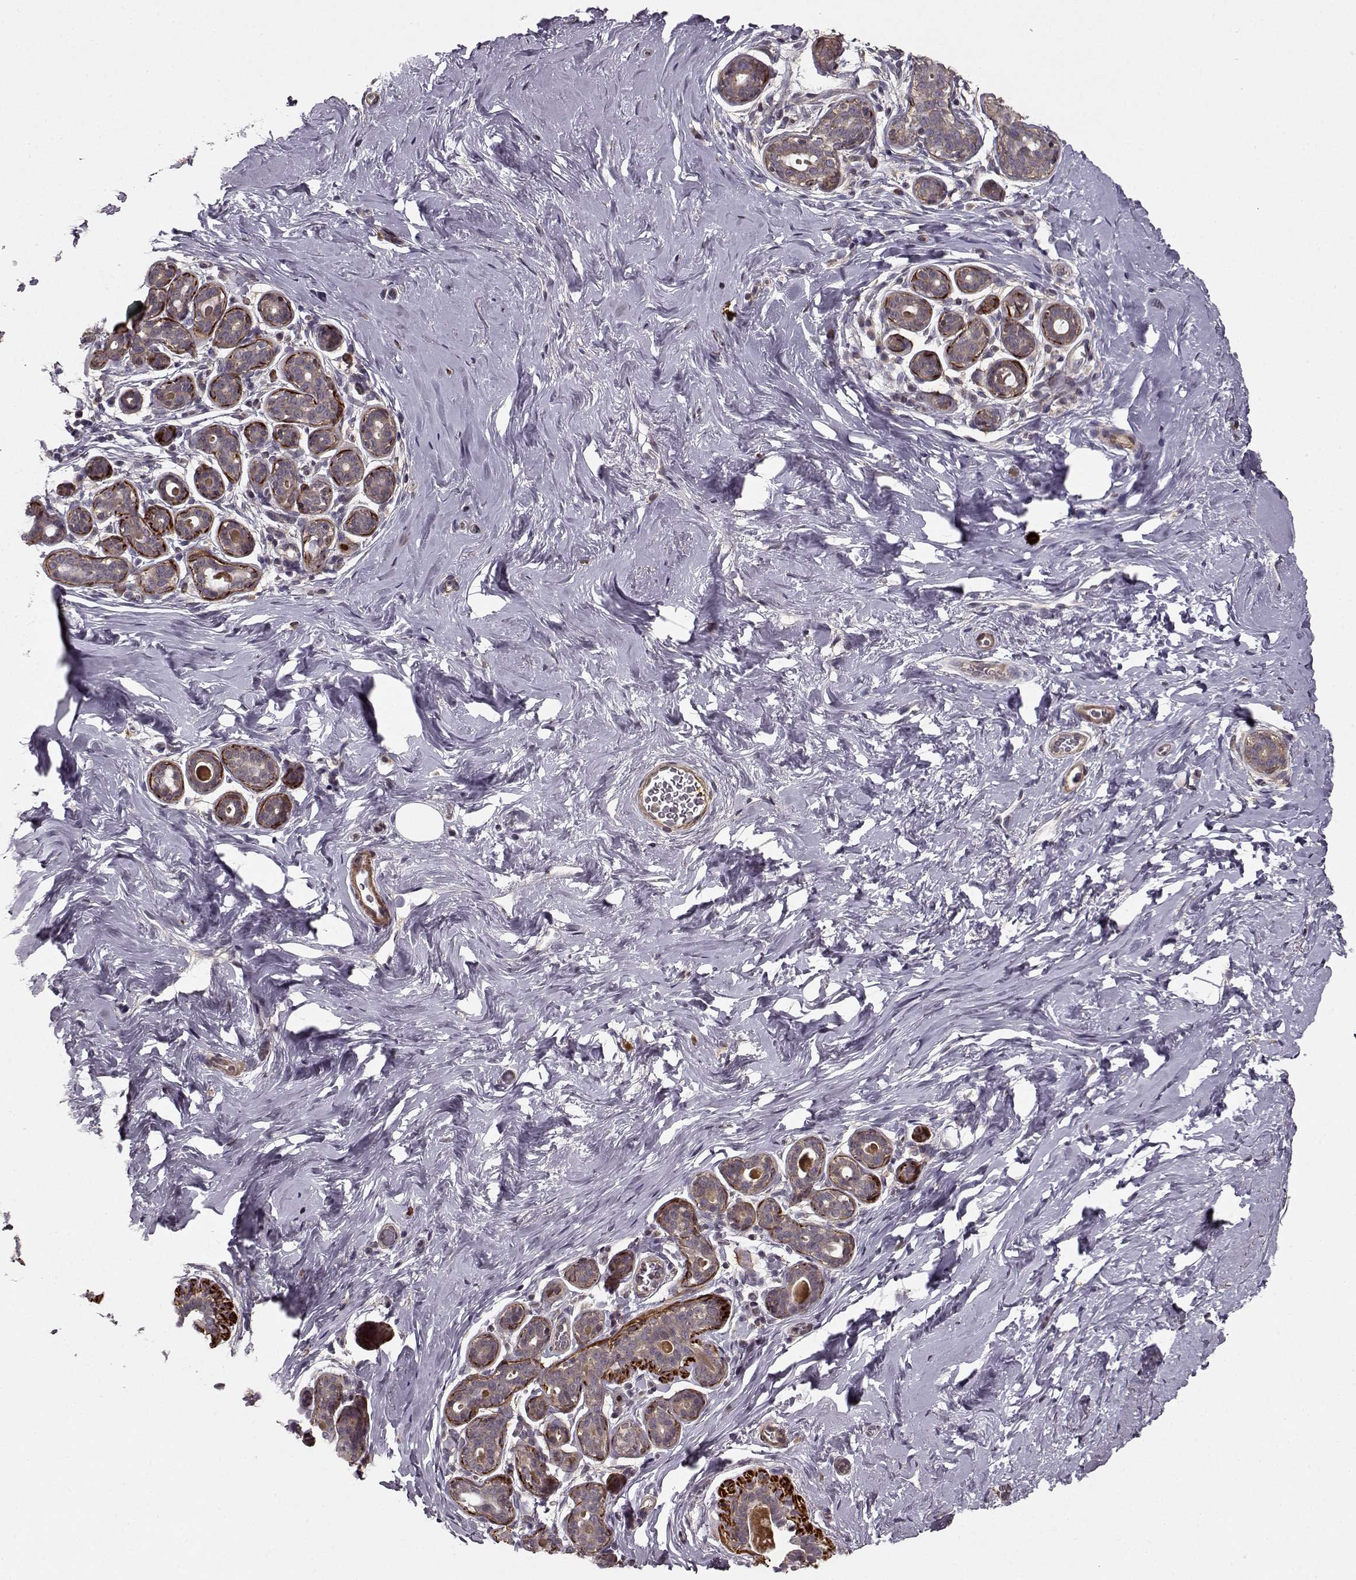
{"staining": {"intensity": "negative", "quantity": "none", "location": "none"}, "tissue": "breast", "cell_type": "Adipocytes", "image_type": "normal", "snomed": [{"axis": "morphology", "description": "Normal tissue, NOS"}, {"axis": "topography", "description": "Skin"}, {"axis": "topography", "description": "Breast"}], "caption": "Immunohistochemistry (IHC) photomicrograph of normal breast: human breast stained with DAB (3,3'-diaminobenzidine) shows no significant protein staining in adipocytes. The staining was performed using DAB (3,3'-diaminobenzidine) to visualize the protein expression in brown, while the nuclei were stained in blue with hematoxylin (Magnification: 20x).", "gene": "SLAIN2", "patient": {"sex": "female", "age": 43}}